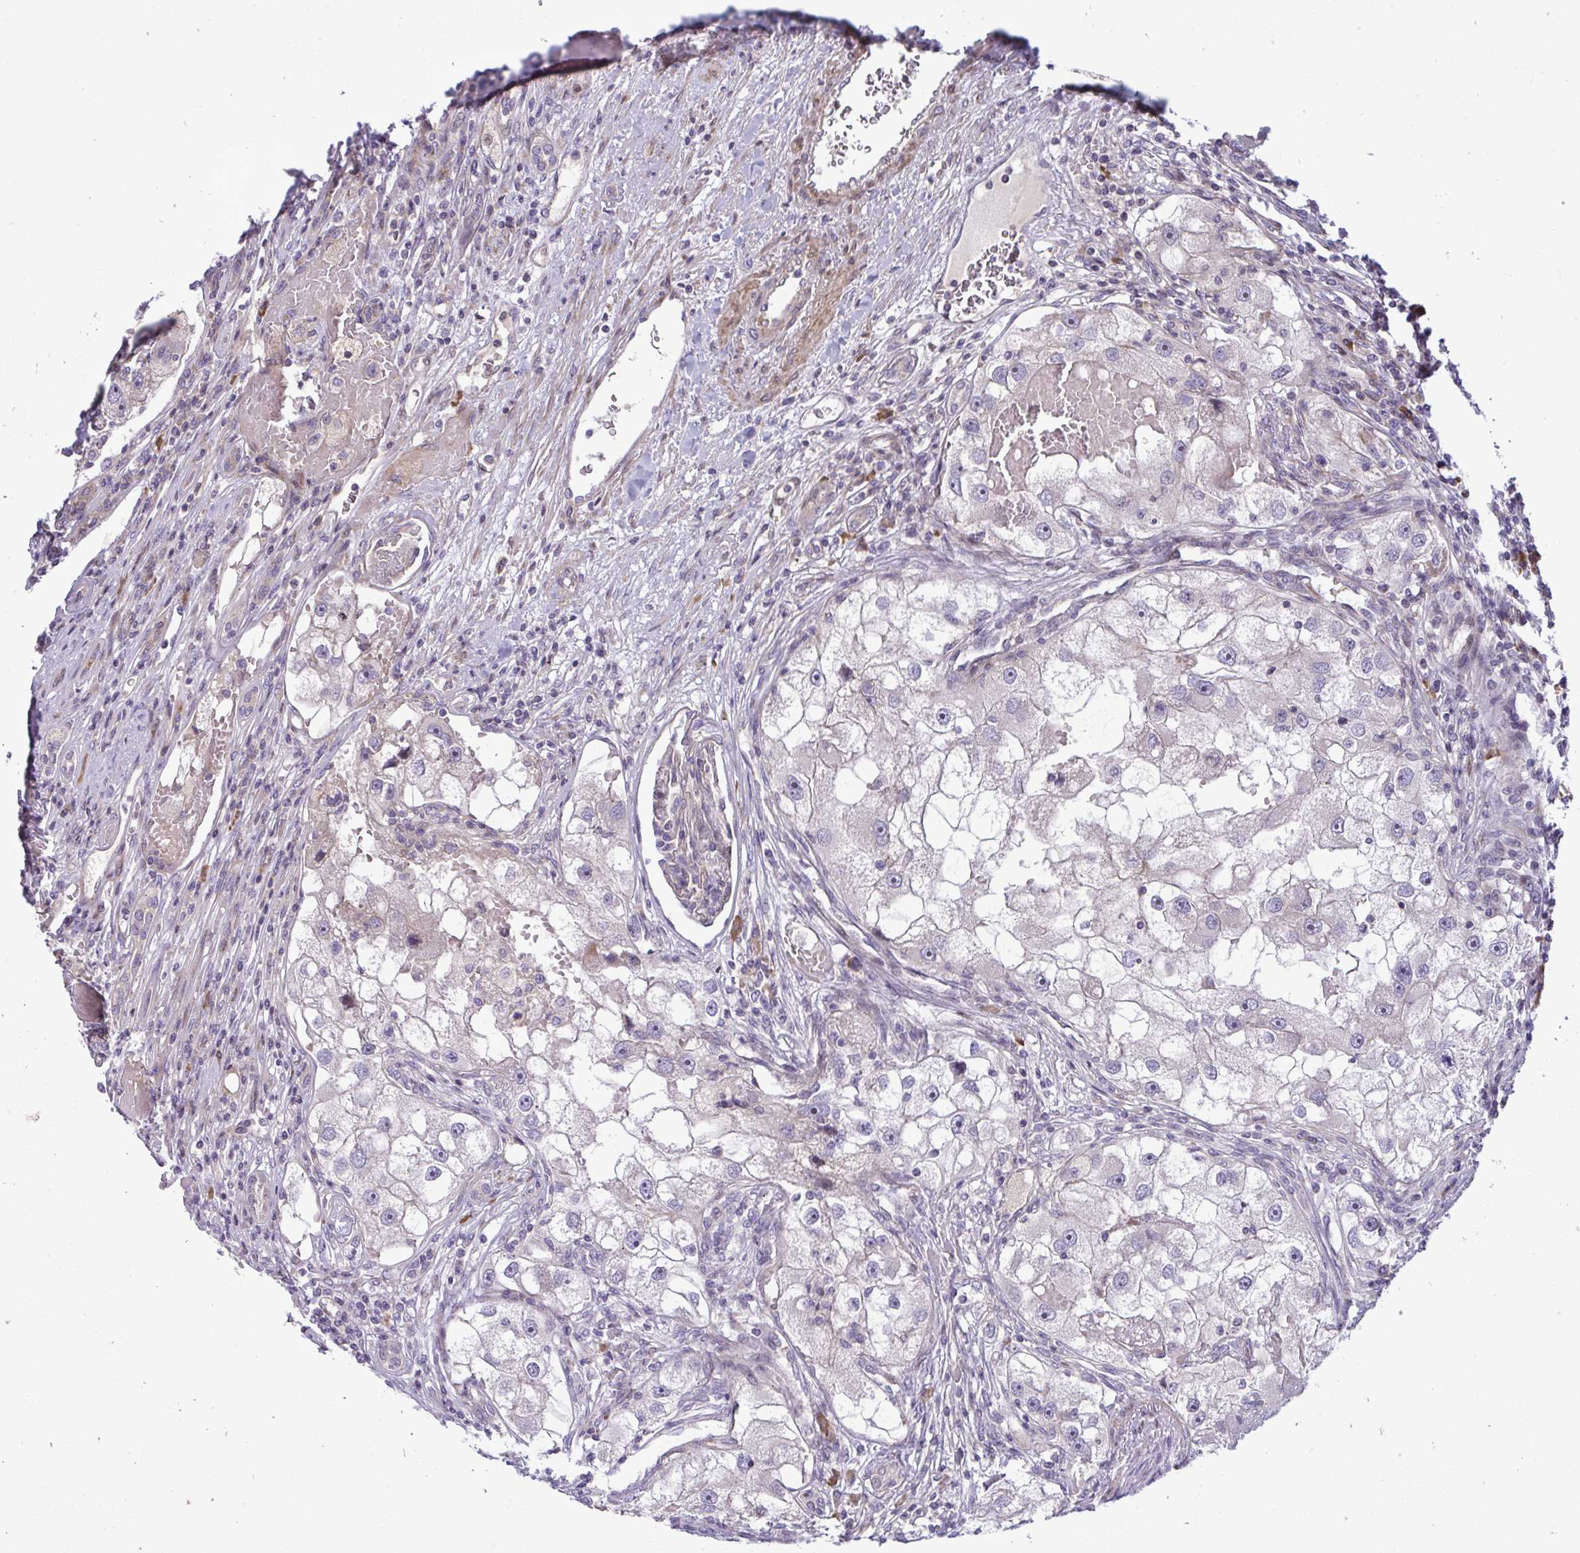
{"staining": {"intensity": "negative", "quantity": "none", "location": "none"}, "tissue": "renal cancer", "cell_type": "Tumor cells", "image_type": "cancer", "snomed": [{"axis": "morphology", "description": "Adenocarcinoma, NOS"}, {"axis": "topography", "description": "Kidney"}], "caption": "This is a image of immunohistochemistry staining of adenocarcinoma (renal), which shows no expression in tumor cells.", "gene": "ZSCAN9", "patient": {"sex": "male", "age": 63}}